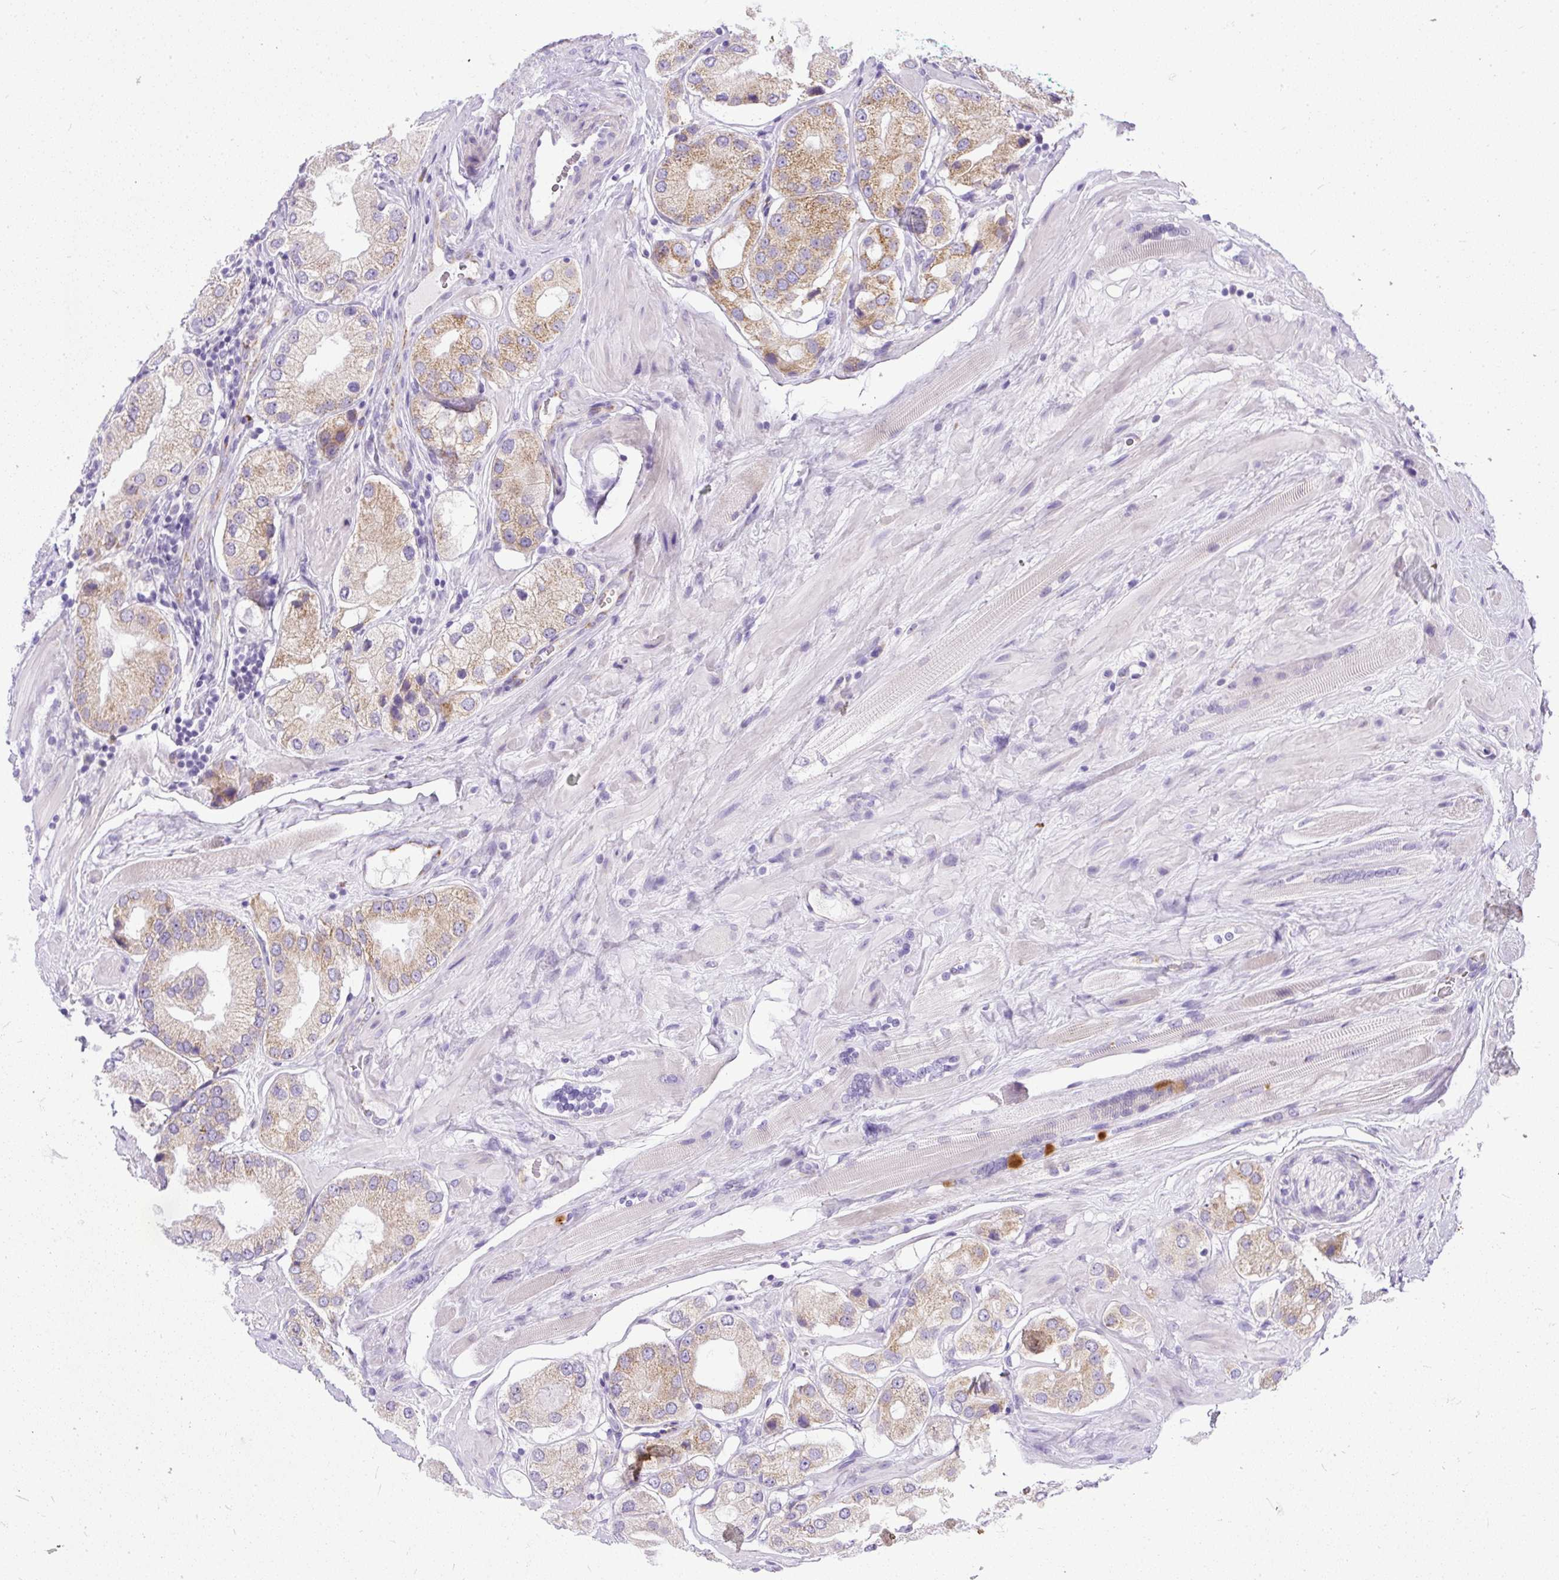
{"staining": {"intensity": "moderate", "quantity": ">75%", "location": "cytoplasmic/membranous"}, "tissue": "prostate cancer", "cell_type": "Tumor cells", "image_type": "cancer", "snomed": [{"axis": "morphology", "description": "Adenocarcinoma, Low grade"}, {"axis": "topography", "description": "Prostate"}], "caption": "An immunohistochemistry photomicrograph of neoplastic tissue is shown. Protein staining in brown highlights moderate cytoplasmic/membranous positivity in prostate cancer (low-grade adenocarcinoma) within tumor cells. (DAB IHC, brown staining for protein, blue staining for nuclei).", "gene": "SYBU", "patient": {"sex": "male", "age": 42}}